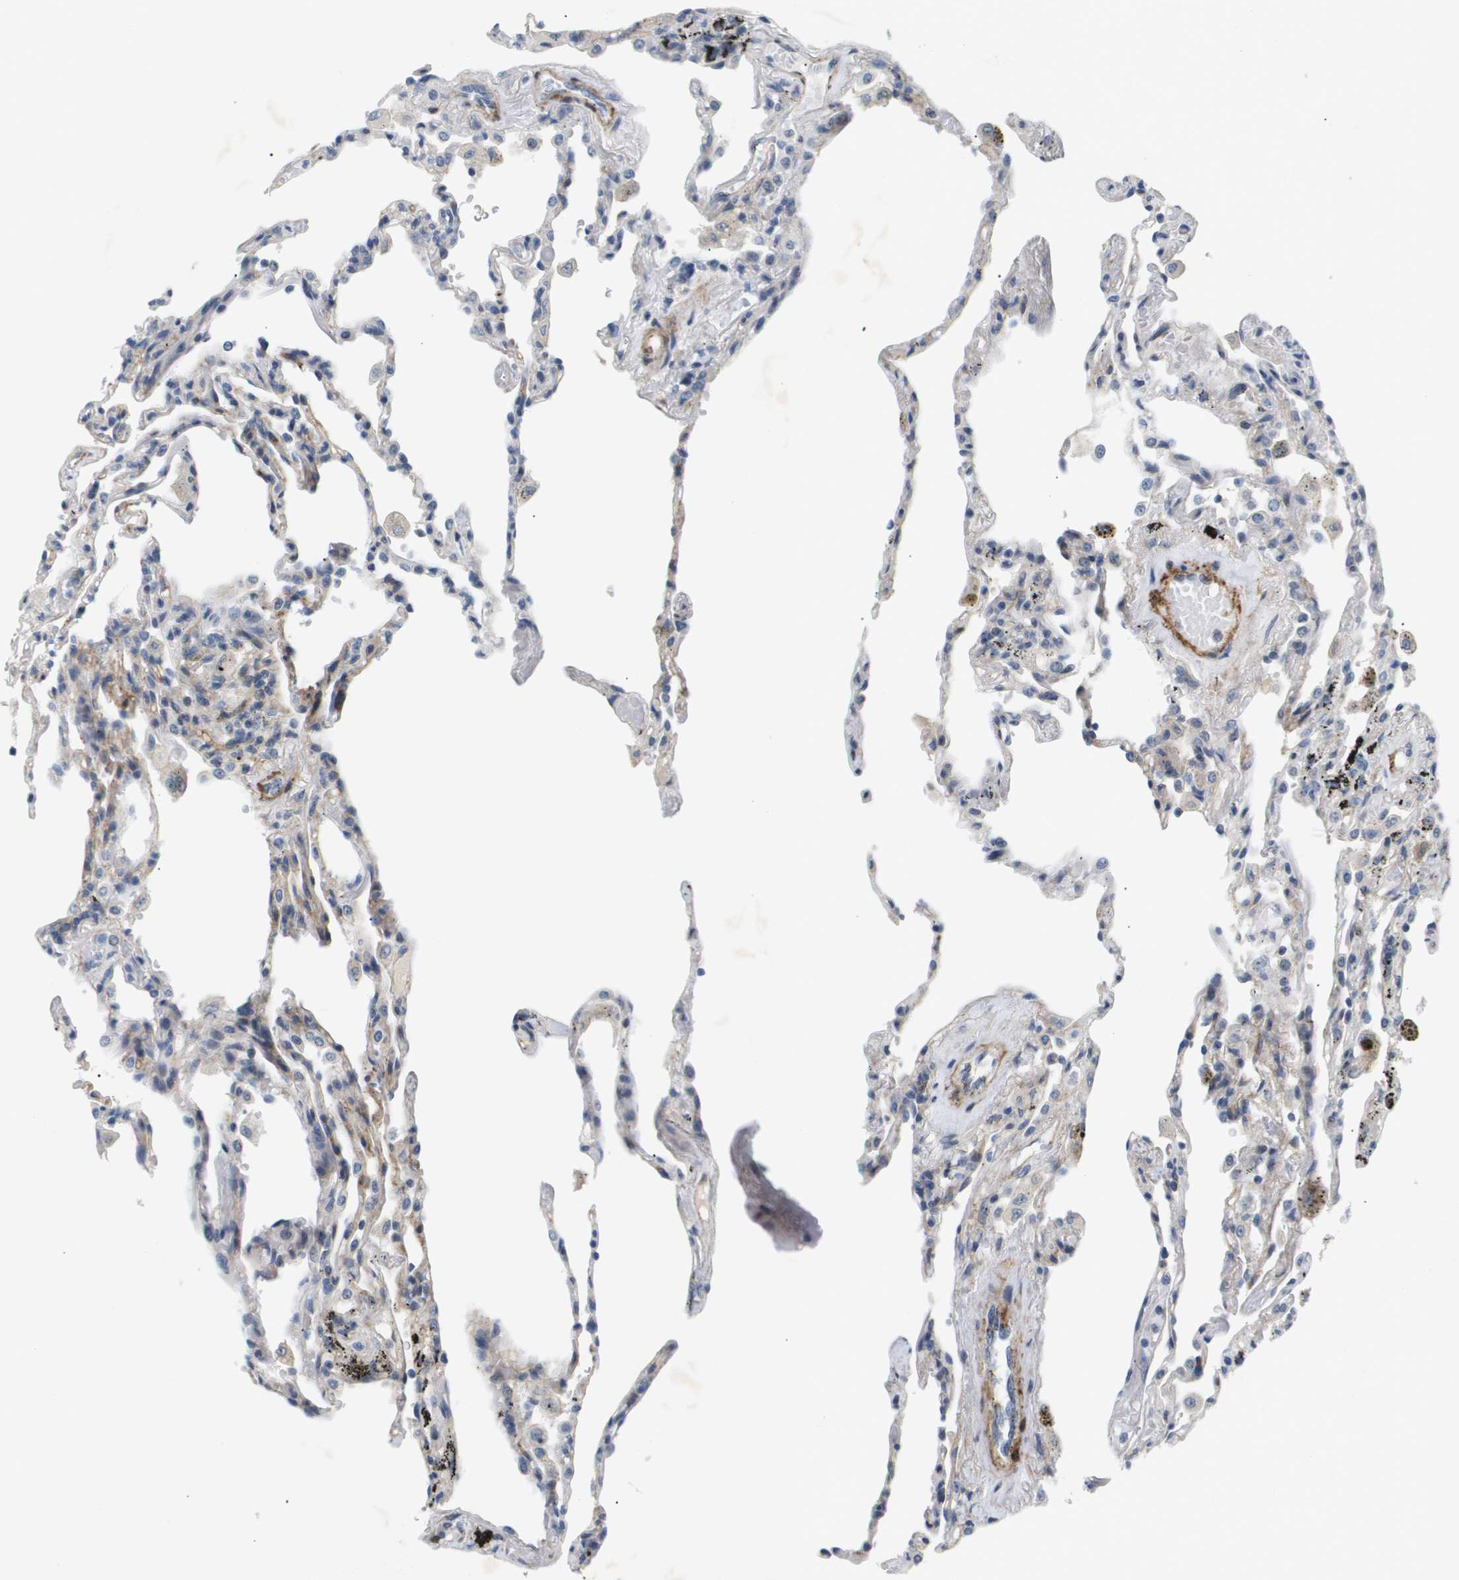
{"staining": {"intensity": "negative", "quantity": "none", "location": "none"}, "tissue": "lung", "cell_type": "Alveolar cells", "image_type": "normal", "snomed": [{"axis": "morphology", "description": "Normal tissue, NOS"}, {"axis": "topography", "description": "Lung"}], "caption": "Immunohistochemistry (IHC) image of normal lung: human lung stained with DAB (3,3'-diaminobenzidine) shows no significant protein expression in alveolar cells. Brightfield microscopy of IHC stained with DAB (brown) and hematoxylin (blue), captured at high magnification.", "gene": "OTUD5", "patient": {"sex": "male", "age": 59}}